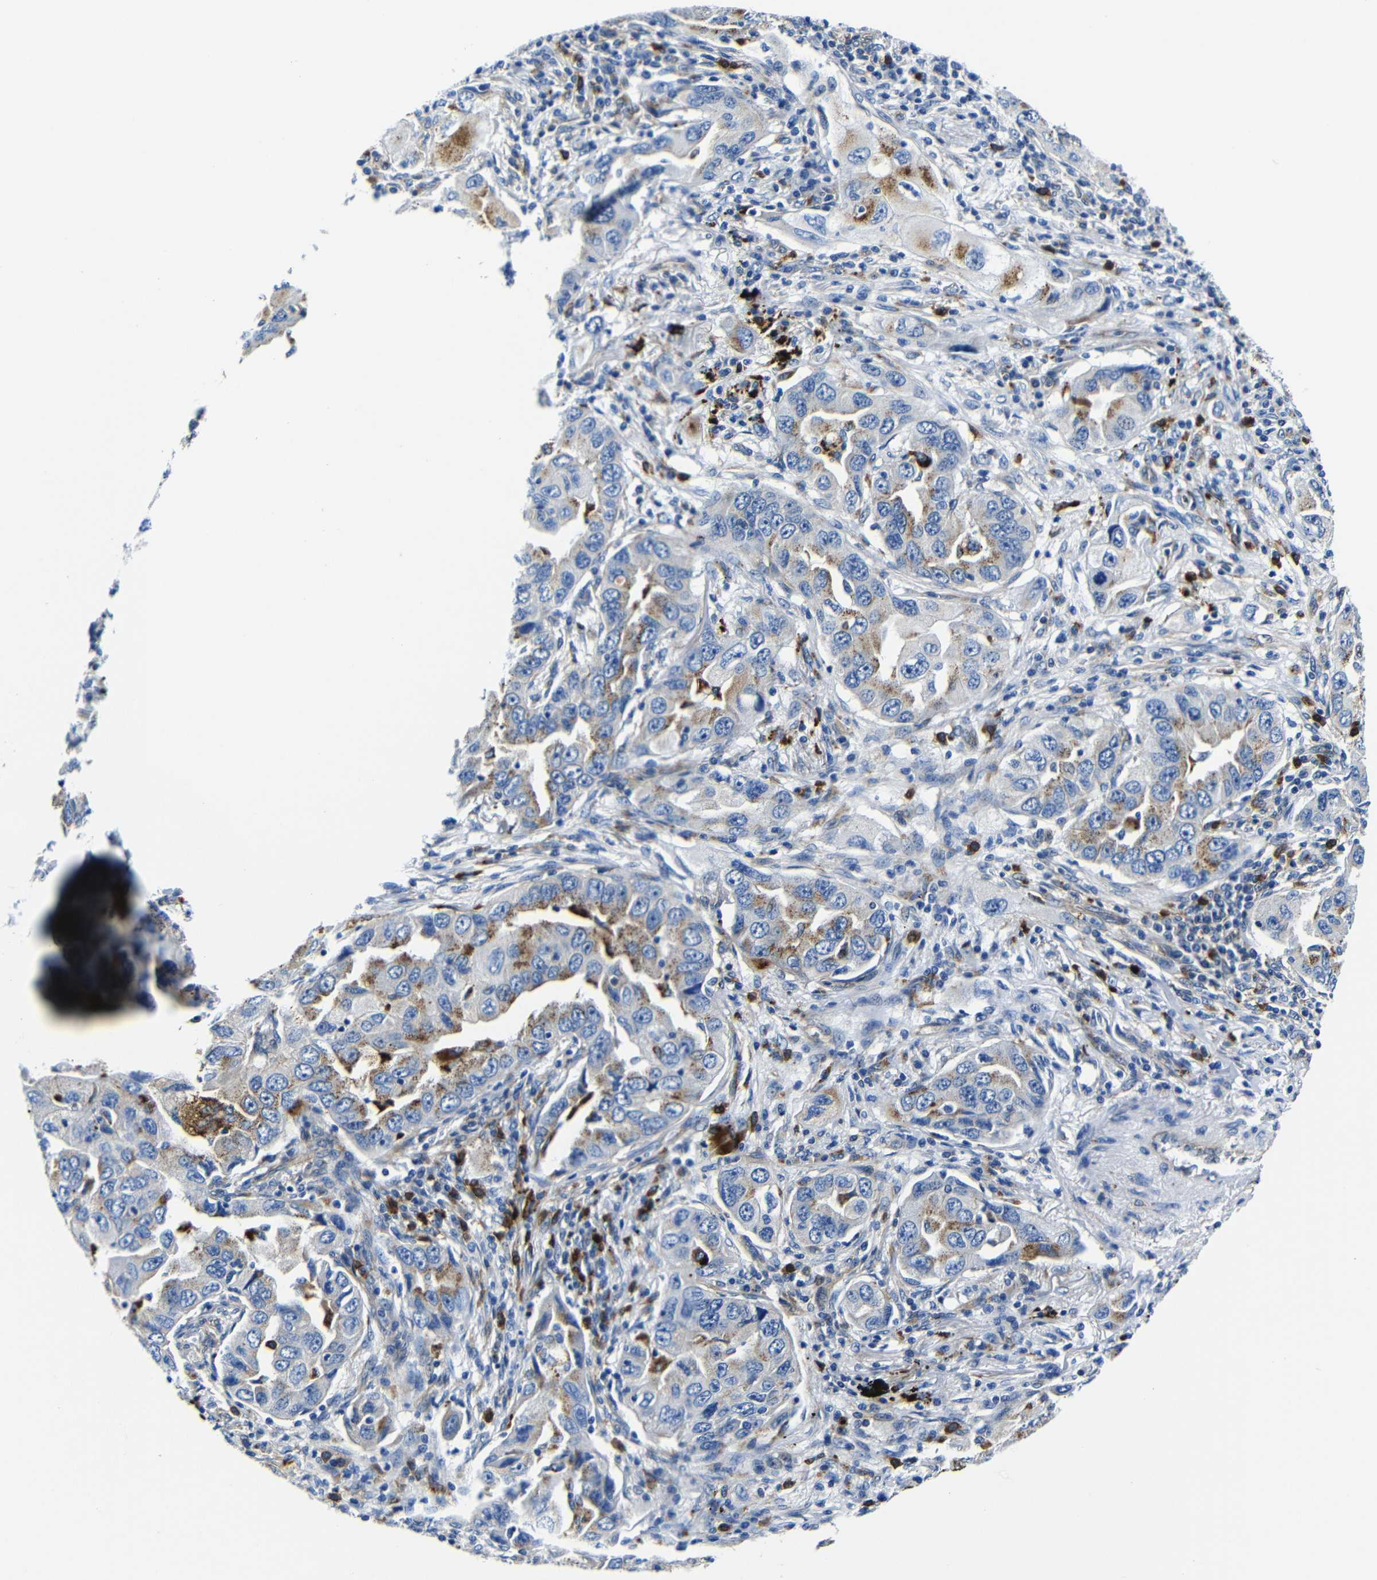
{"staining": {"intensity": "moderate", "quantity": "<25%", "location": "cytoplasmic/membranous"}, "tissue": "lung cancer", "cell_type": "Tumor cells", "image_type": "cancer", "snomed": [{"axis": "morphology", "description": "Adenocarcinoma, NOS"}, {"axis": "topography", "description": "Lung"}], "caption": "This is an image of immunohistochemistry (IHC) staining of lung cancer (adenocarcinoma), which shows moderate expression in the cytoplasmic/membranous of tumor cells.", "gene": "GIMAP2", "patient": {"sex": "female", "age": 65}}